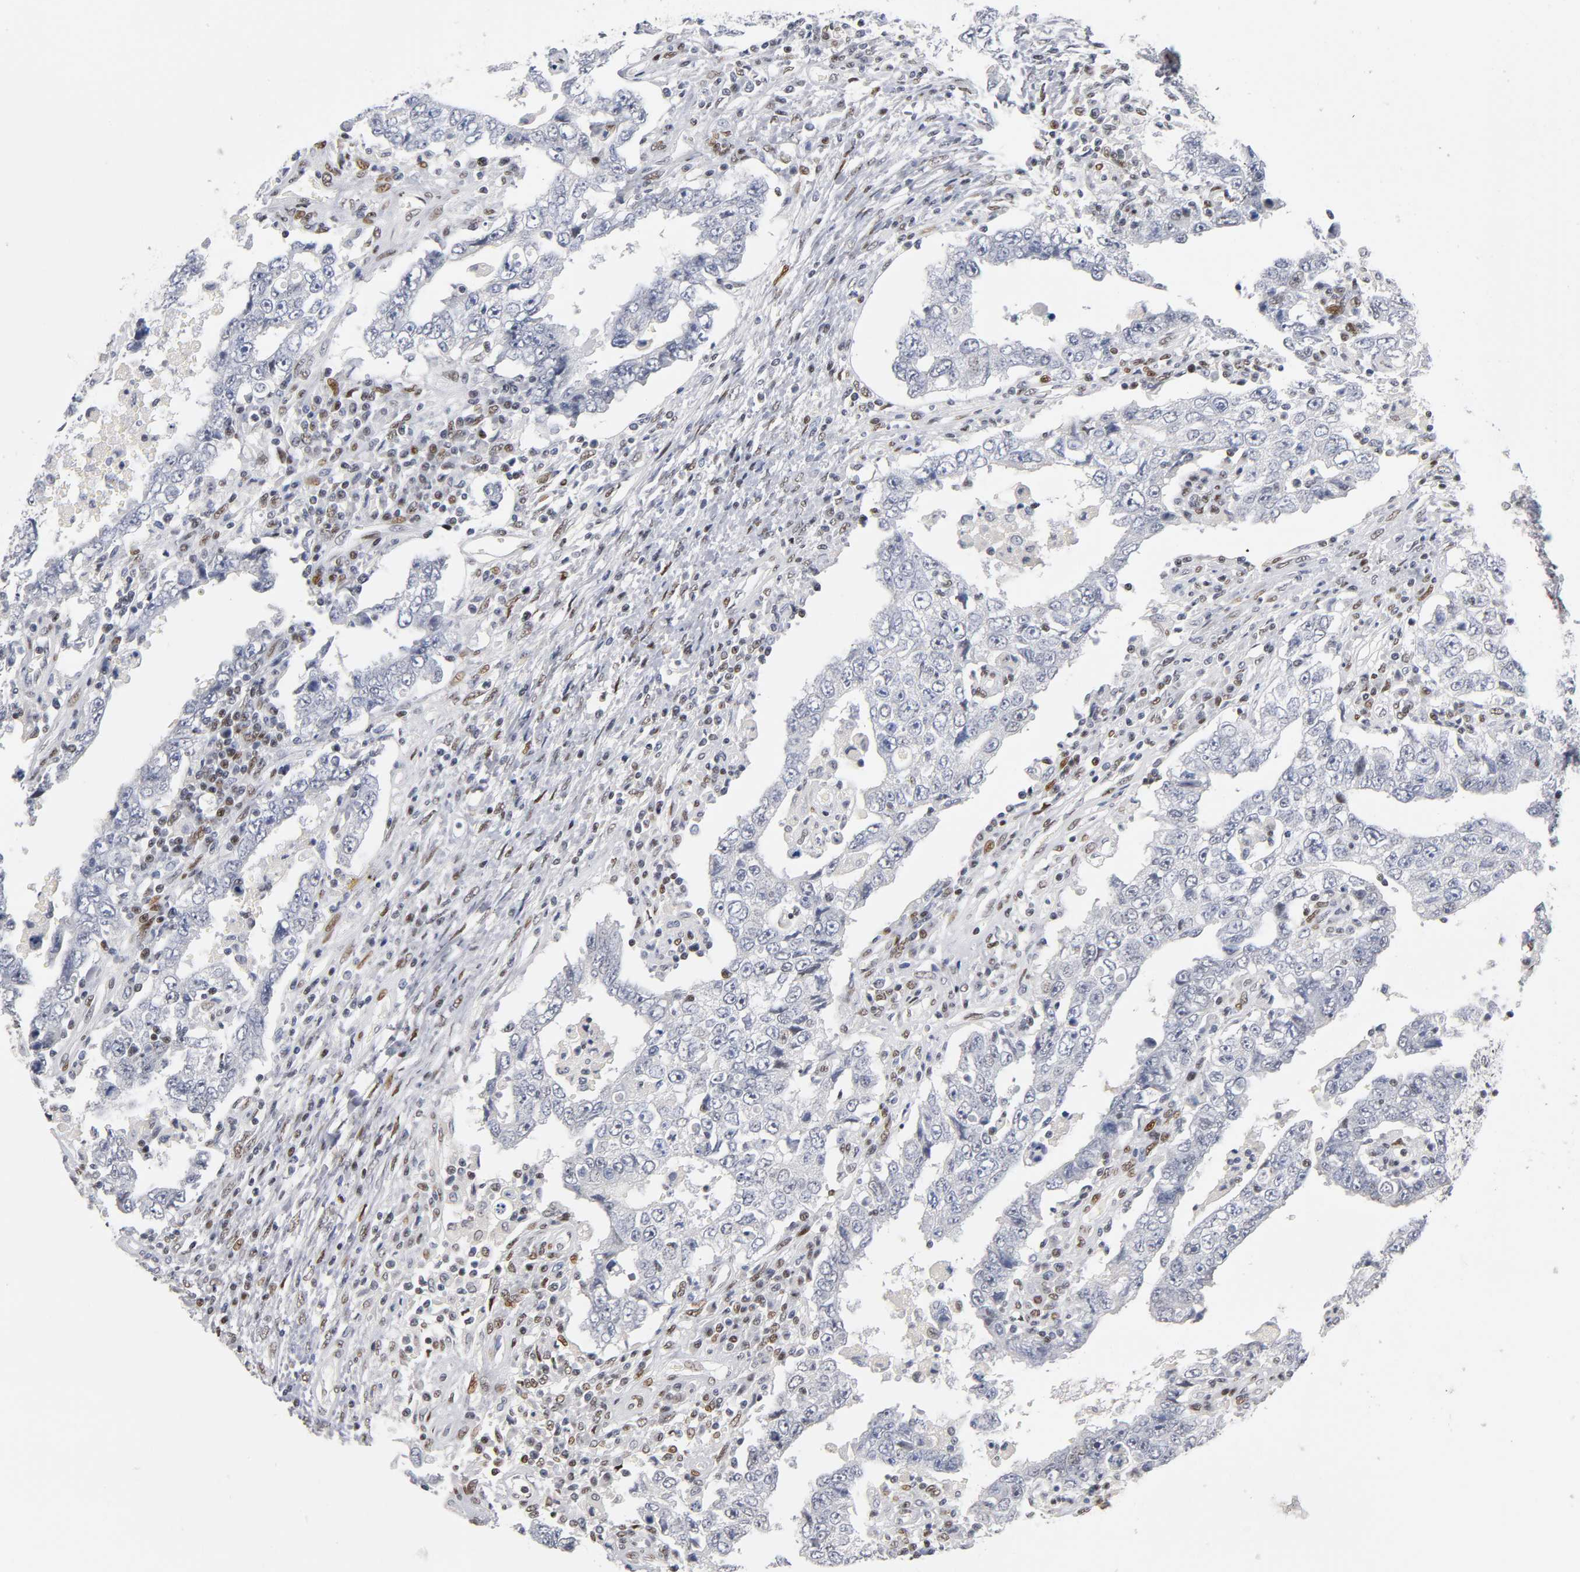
{"staining": {"intensity": "negative", "quantity": "none", "location": "none"}, "tissue": "testis cancer", "cell_type": "Tumor cells", "image_type": "cancer", "snomed": [{"axis": "morphology", "description": "Carcinoma, Embryonal, NOS"}, {"axis": "topography", "description": "Testis"}], "caption": "Embryonal carcinoma (testis) was stained to show a protein in brown. There is no significant staining in tumor cells.", "gene": "SP3", "patient": {"sex": "male", "age": 26}}